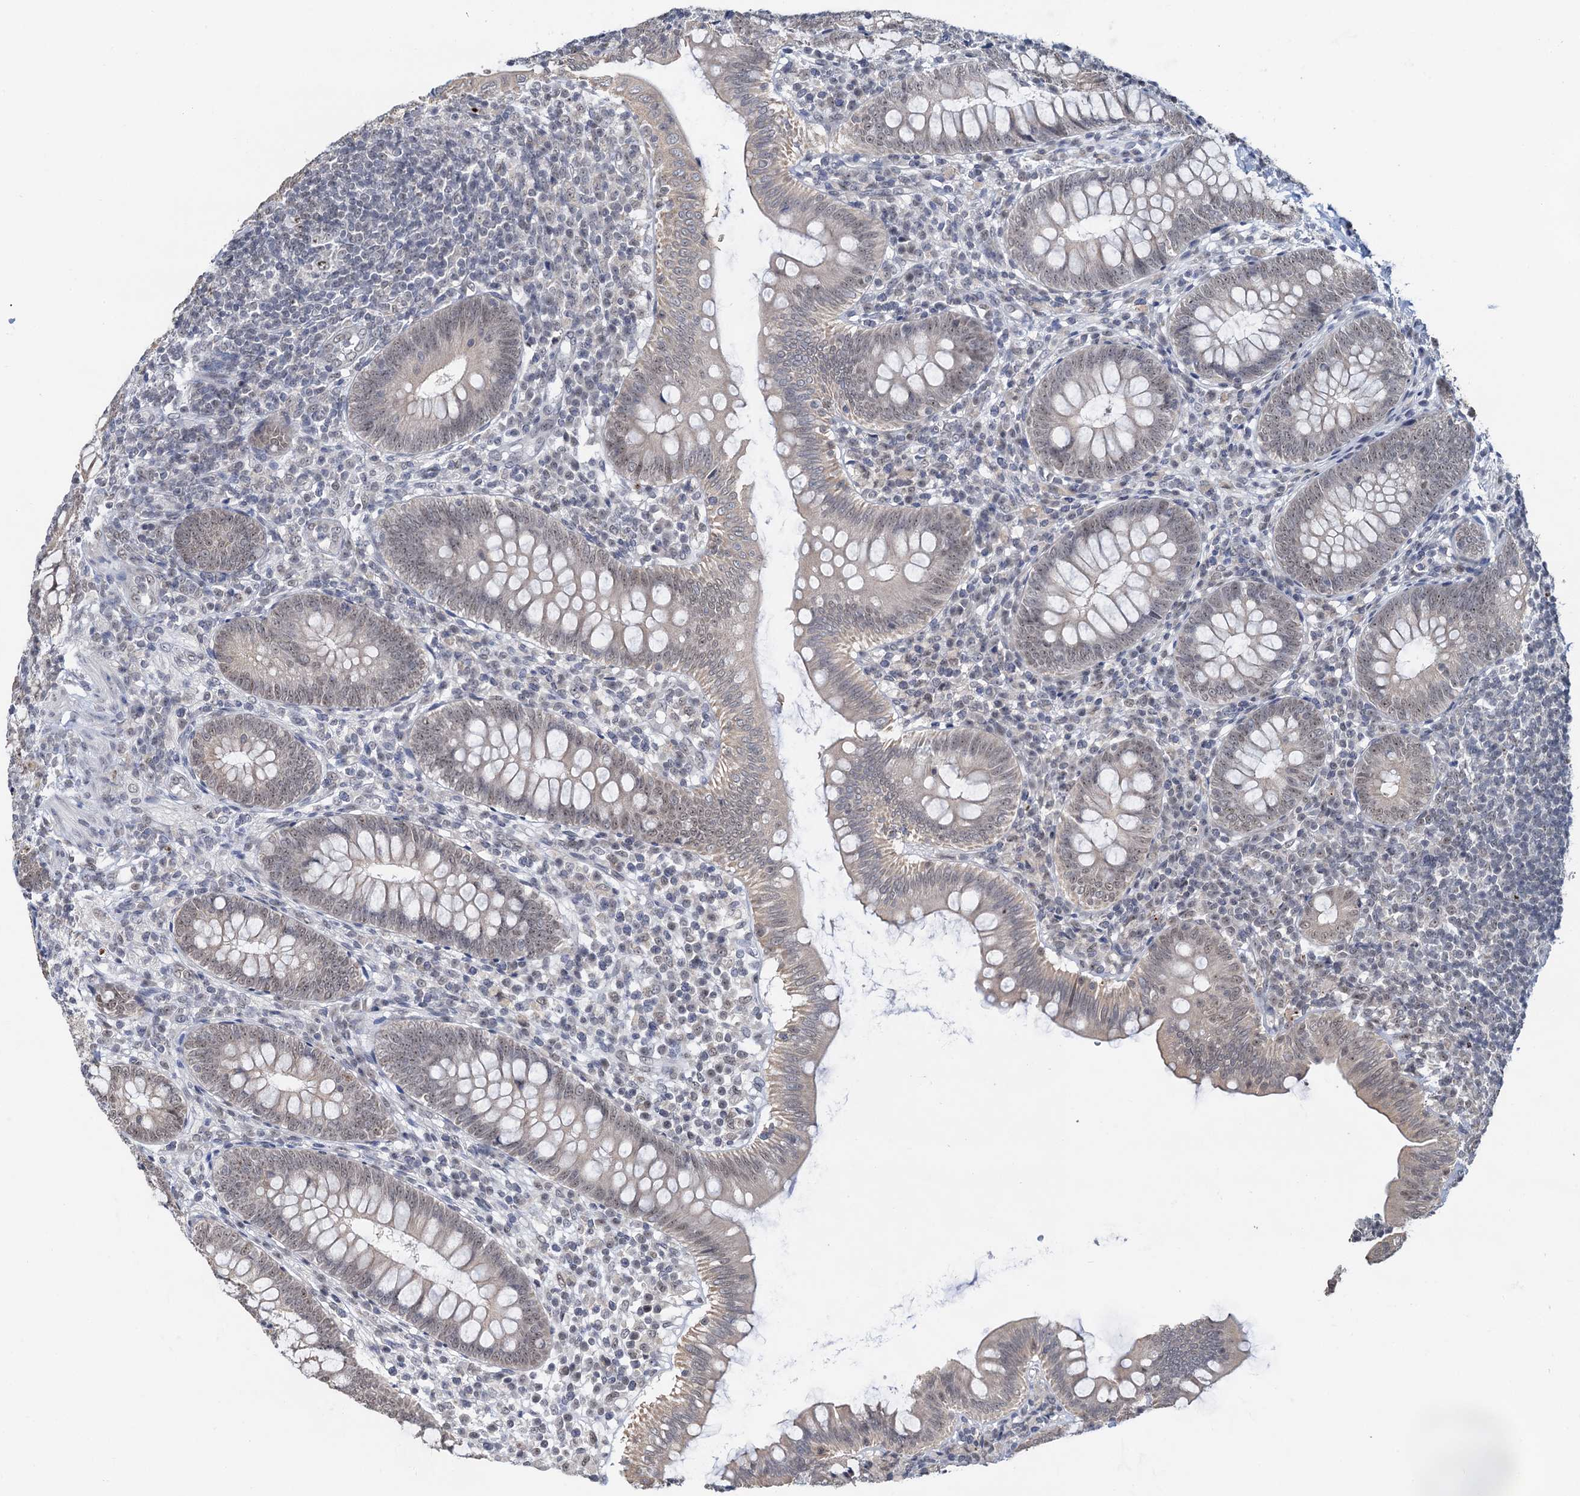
{"staining": {"intensity": "weak", "quantity": "<25%", "location": "cytoplasmic/membranous"}, "tissue": "appendix", "cell_type": "Glandular cells", "image_type": "normal", "snomed": [{"axis": "morphology", "description": "Normal tissue, NOS"}, {"axis": "topography", "description": "Appendix"}], "caption": "Immunohistochemical staining of normal human appendix exhibits no significant staining in glandular cells. (Brightfield microscopy of DAB immunohistochemistry (IHC) at high magnification).", "gene": "NAT10", "patient": {"sex": "male", "age": 14}}